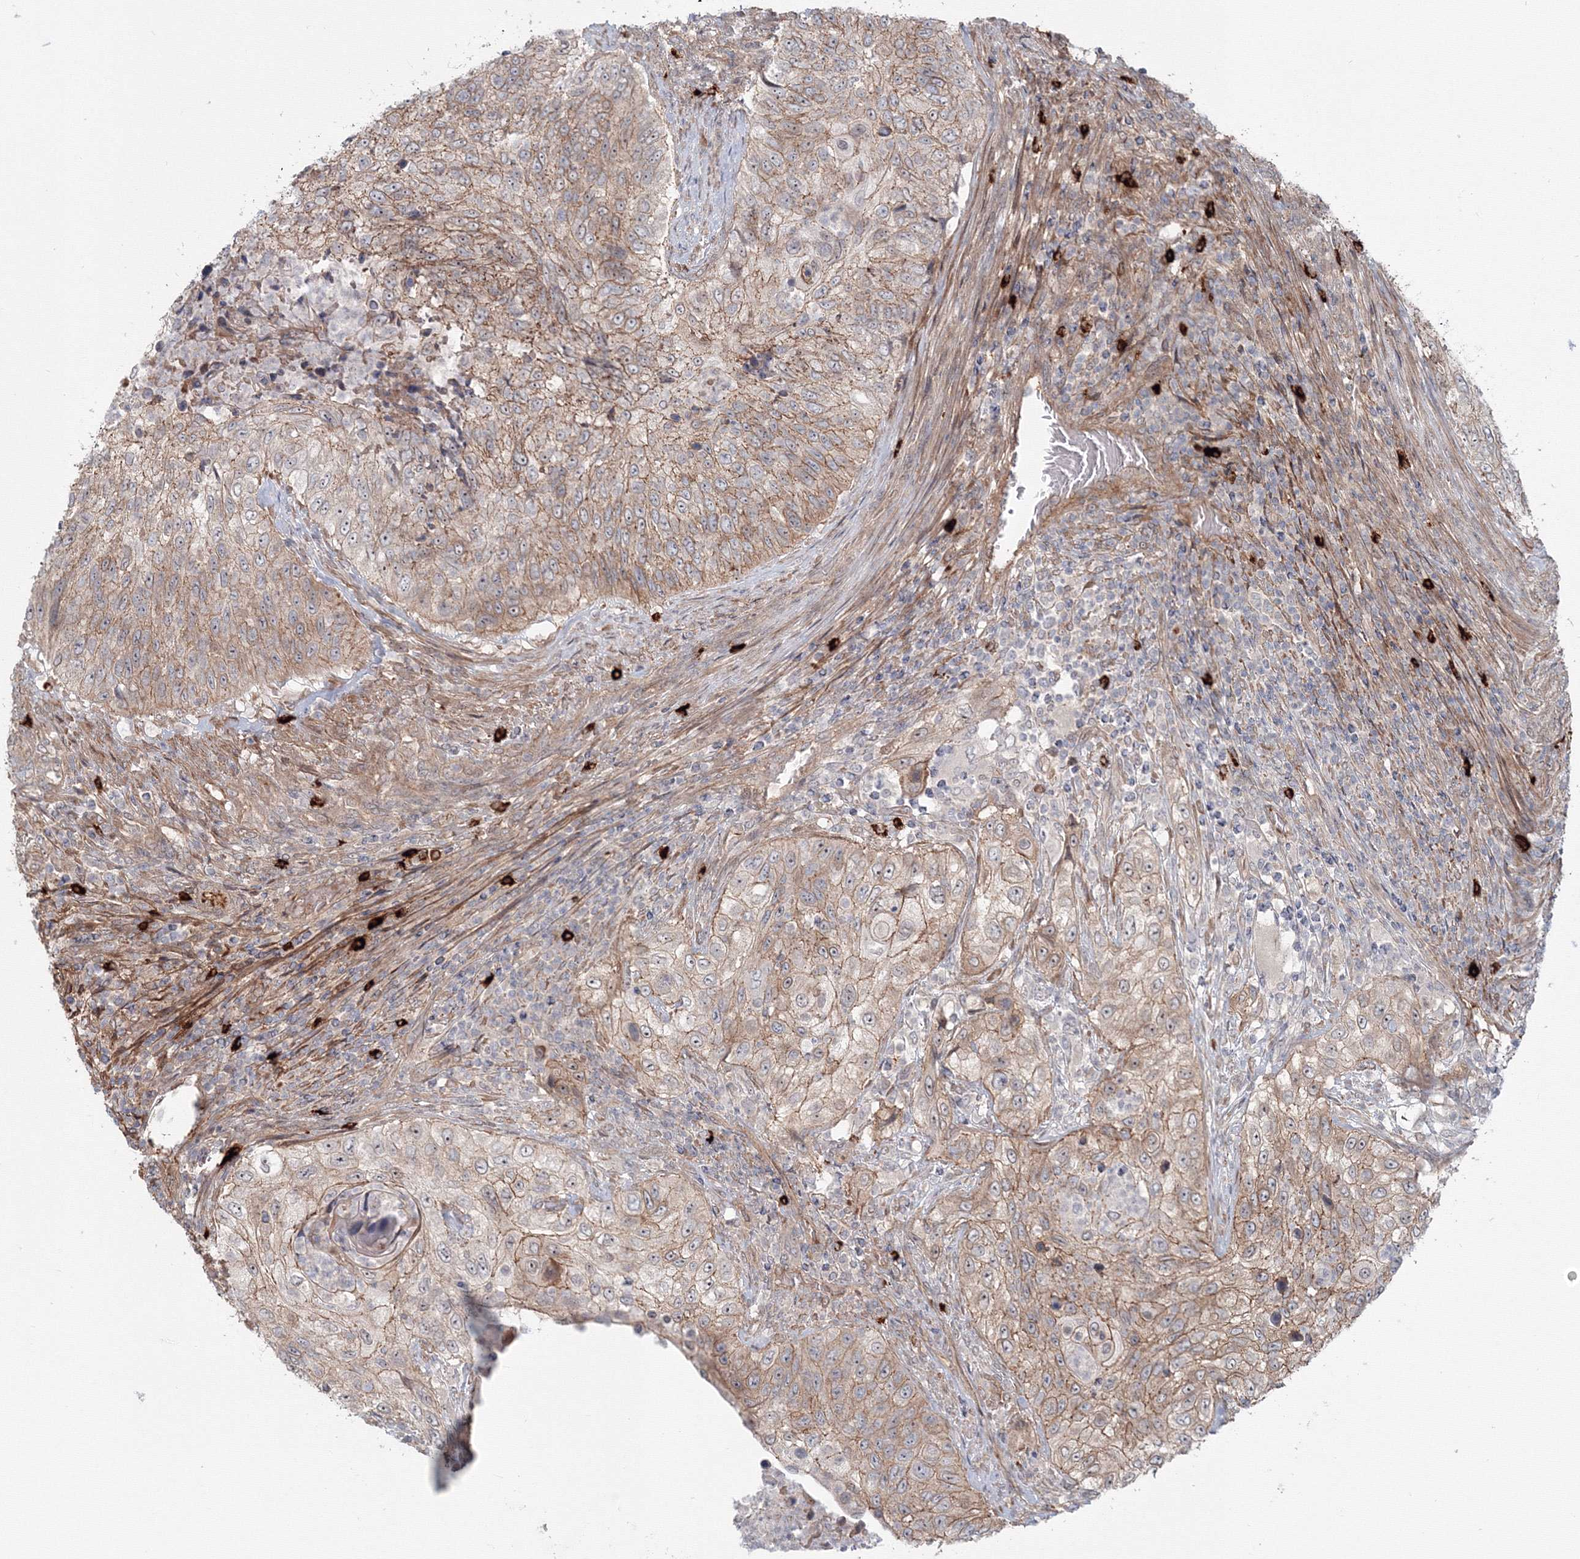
{"staining": {"intensity": "moderate", "quantity": ">75%", "location": "cytoplasmic/membranous"}, "tissue": "urothelial cancer", "cell_type": "Tumor cells", "image_type": "cancer", "snomed": [{"axis": "morphology", "description": "Urothelial carcinoma, High grade"}, {"axis": "topography", "description": "Urinary bladder"}], "caption": "Tumor cells display medium levels of moderate cytoplasmic/membranous staining in approximately >75% of cells in urothelial cancer.", "gene": "SH3PXD2A", "patient": {"sex": "female", "age": 60}}